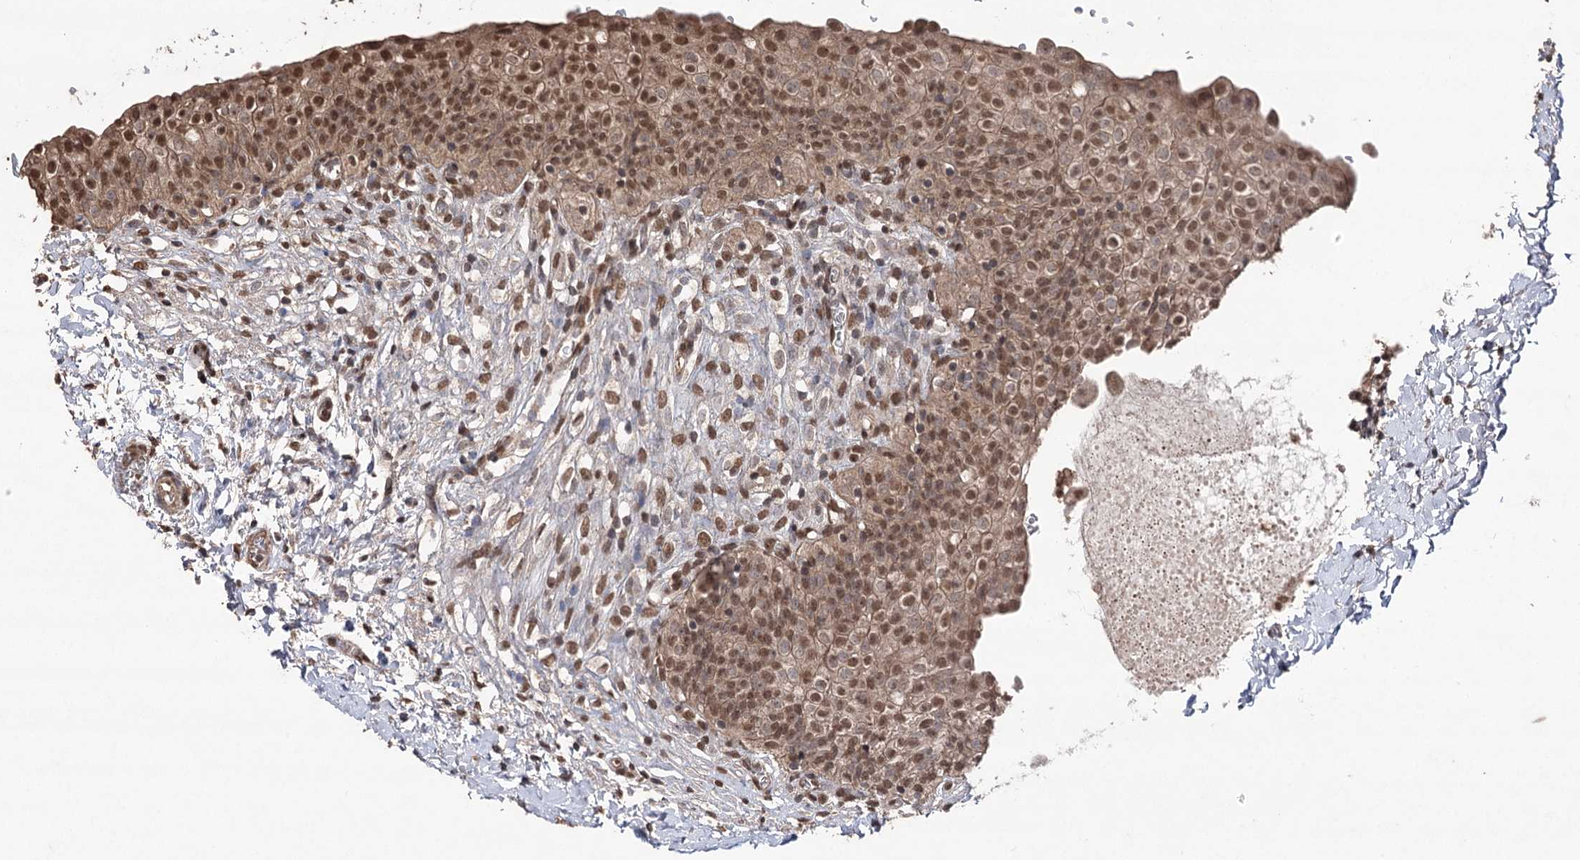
{"staining": {"intensity": "moderate", "quantity": ">75%", "location": "cytoplasmic/membranous,nuclear"}, "tissue": "urinary bladder", "cell_type": "Urothelial cells", "image_type": "normal", "snomed": [{"axis": "morphology", "description": "Normal tissue, NOS"}, {"axis": "topography", "description": "Urinary bladder"}], "caption": "An image of urinary bladder stained for a protein displays moderate cytoplasmic/membranous,nuclear brown staining in urothelial cells. (Stains: DAB (3,3'-diaminobenzidine) in brown, nuclei in blue, Microscopy: brightfield microscopy at high magnification).", "gene": "ATG14", "patient": {"sex": "male", "age": 55}}